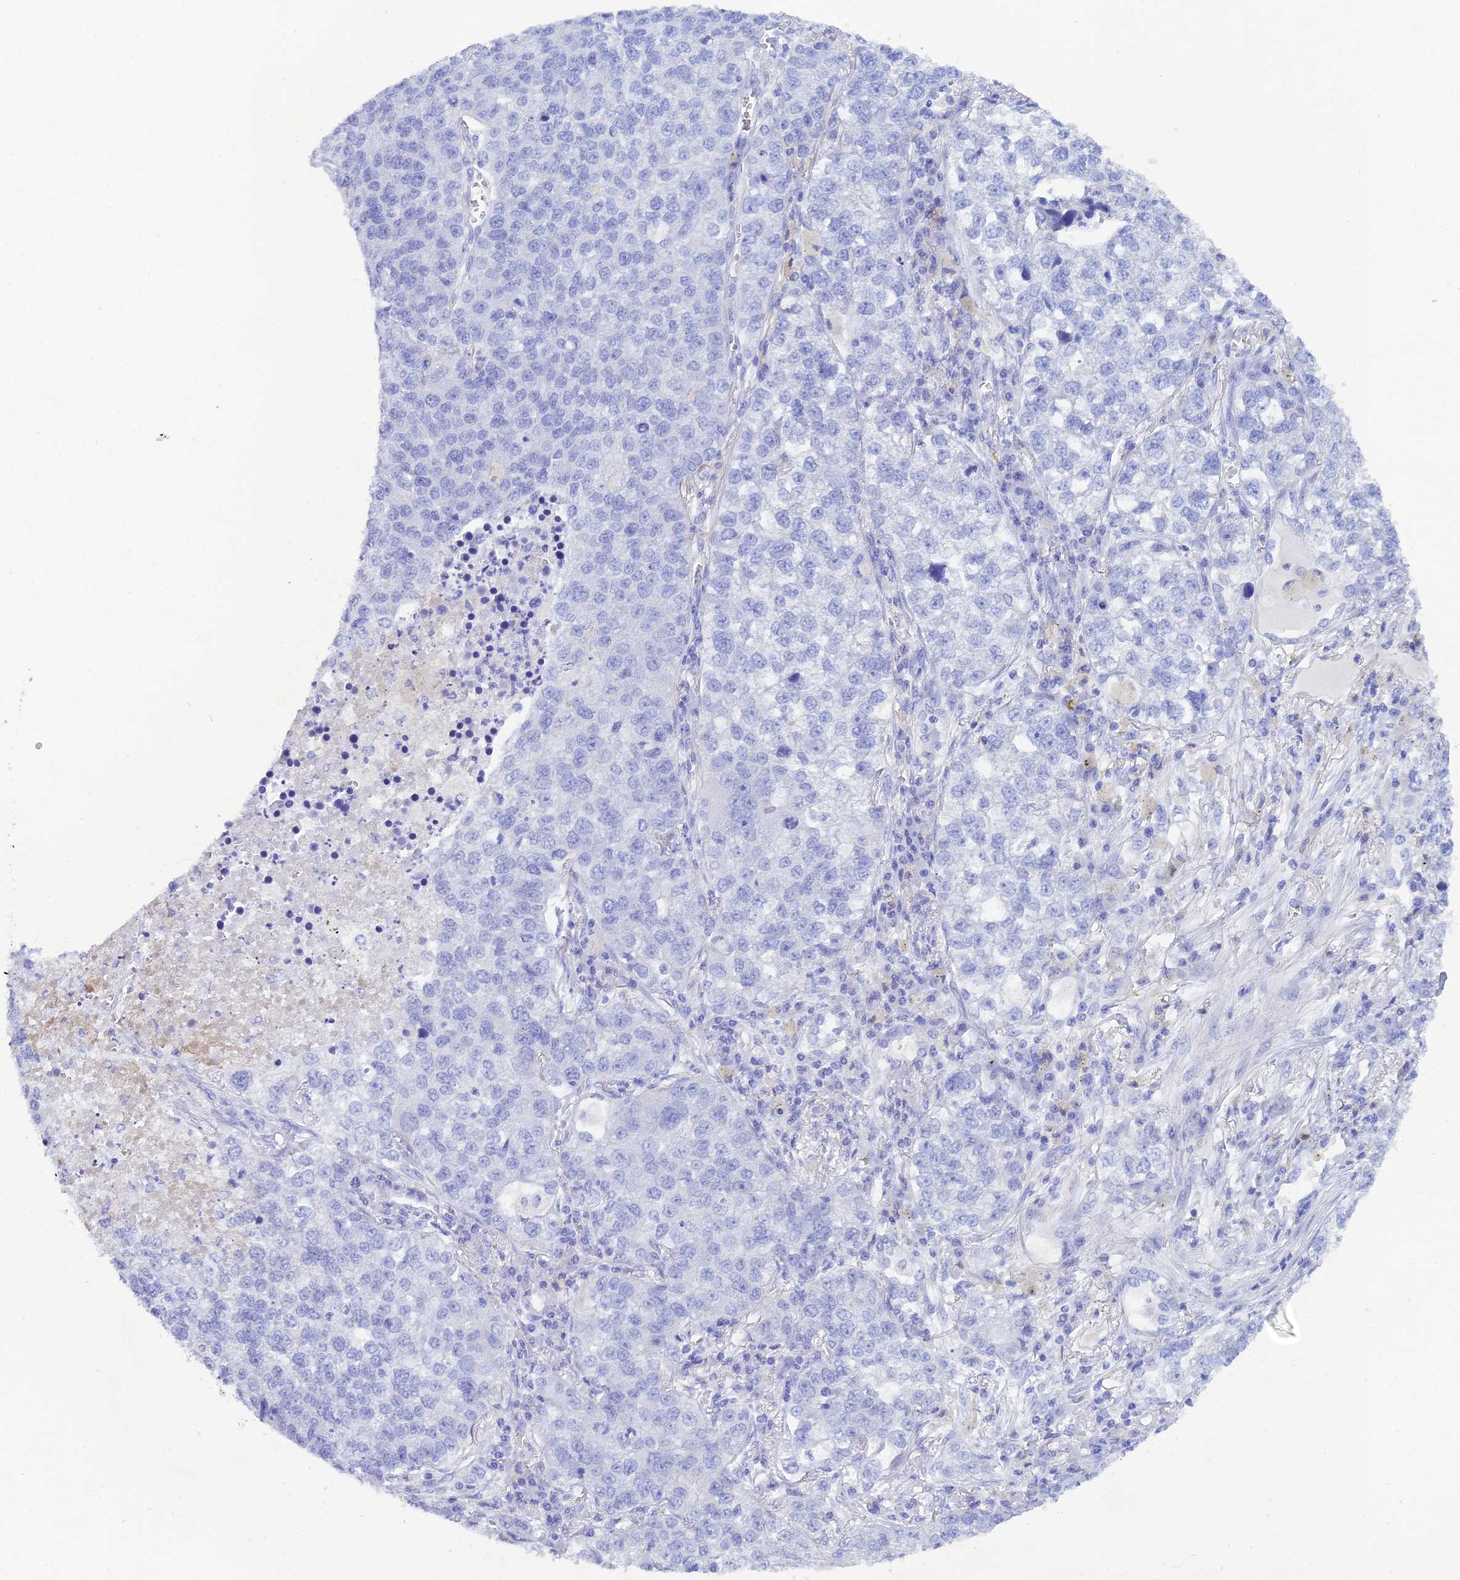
{"staining": {"intensity": "negative", "quantity": "none", "location": "none"}, "tissue": "lung cancer", "cell_type": "Tumor cells", "image_type": "cancer", "snomed": [{"axis": "morphology", "description": "Adenocarcinoma, NOS"}, {"axis": "topography", "description": "Lung"}], "caption": "A photomicrograph of human lung cancer (adenocarcinoma) is negative for staining in tumor cells. (DAB (3,3'-diaminobenzidine) immunohistochemistry (IHC), high magnification).", "gene": "REG1A", "patient": {"sex": "male", "age": 49}}